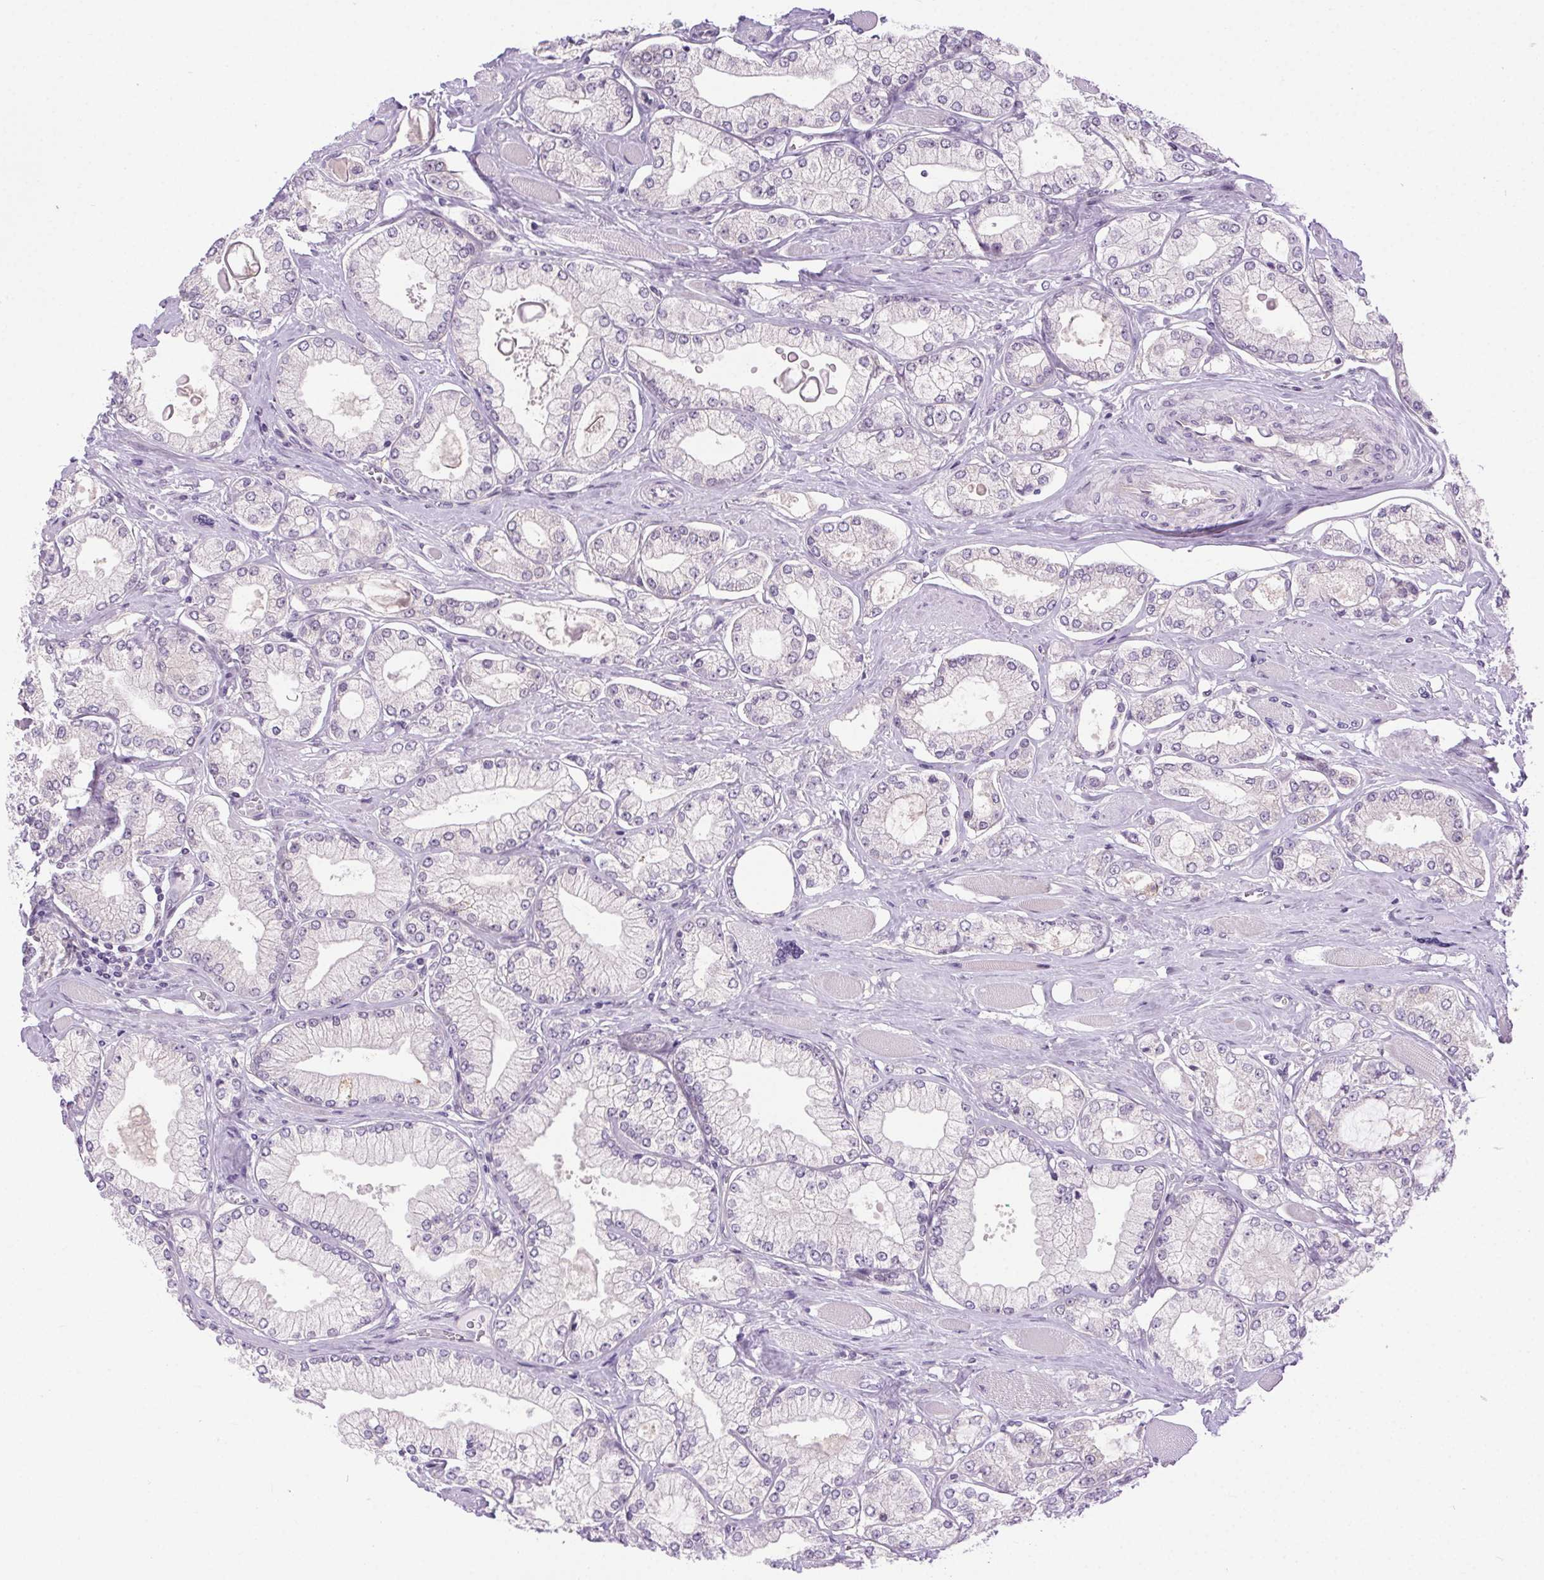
{"staining": {"intensity": "negative", "quantity": "none", "location": "none"}, "tissue": "prostate cancer", "cell_type": "Tumor cells", "image_type": "cancer", "snomed": [{"axis": "morphology", "description": "Adenocarcinoma, High grade"}, {"axis": "topography", "description": "Prostate"}], "caption": "This is a image of immunohistochemistry staining of high-grade adenocarcinoma (prostate), which shows no staining in tumor cells.", "gene": "SYT11", "patient": {"sex": "male", "age": 68}}